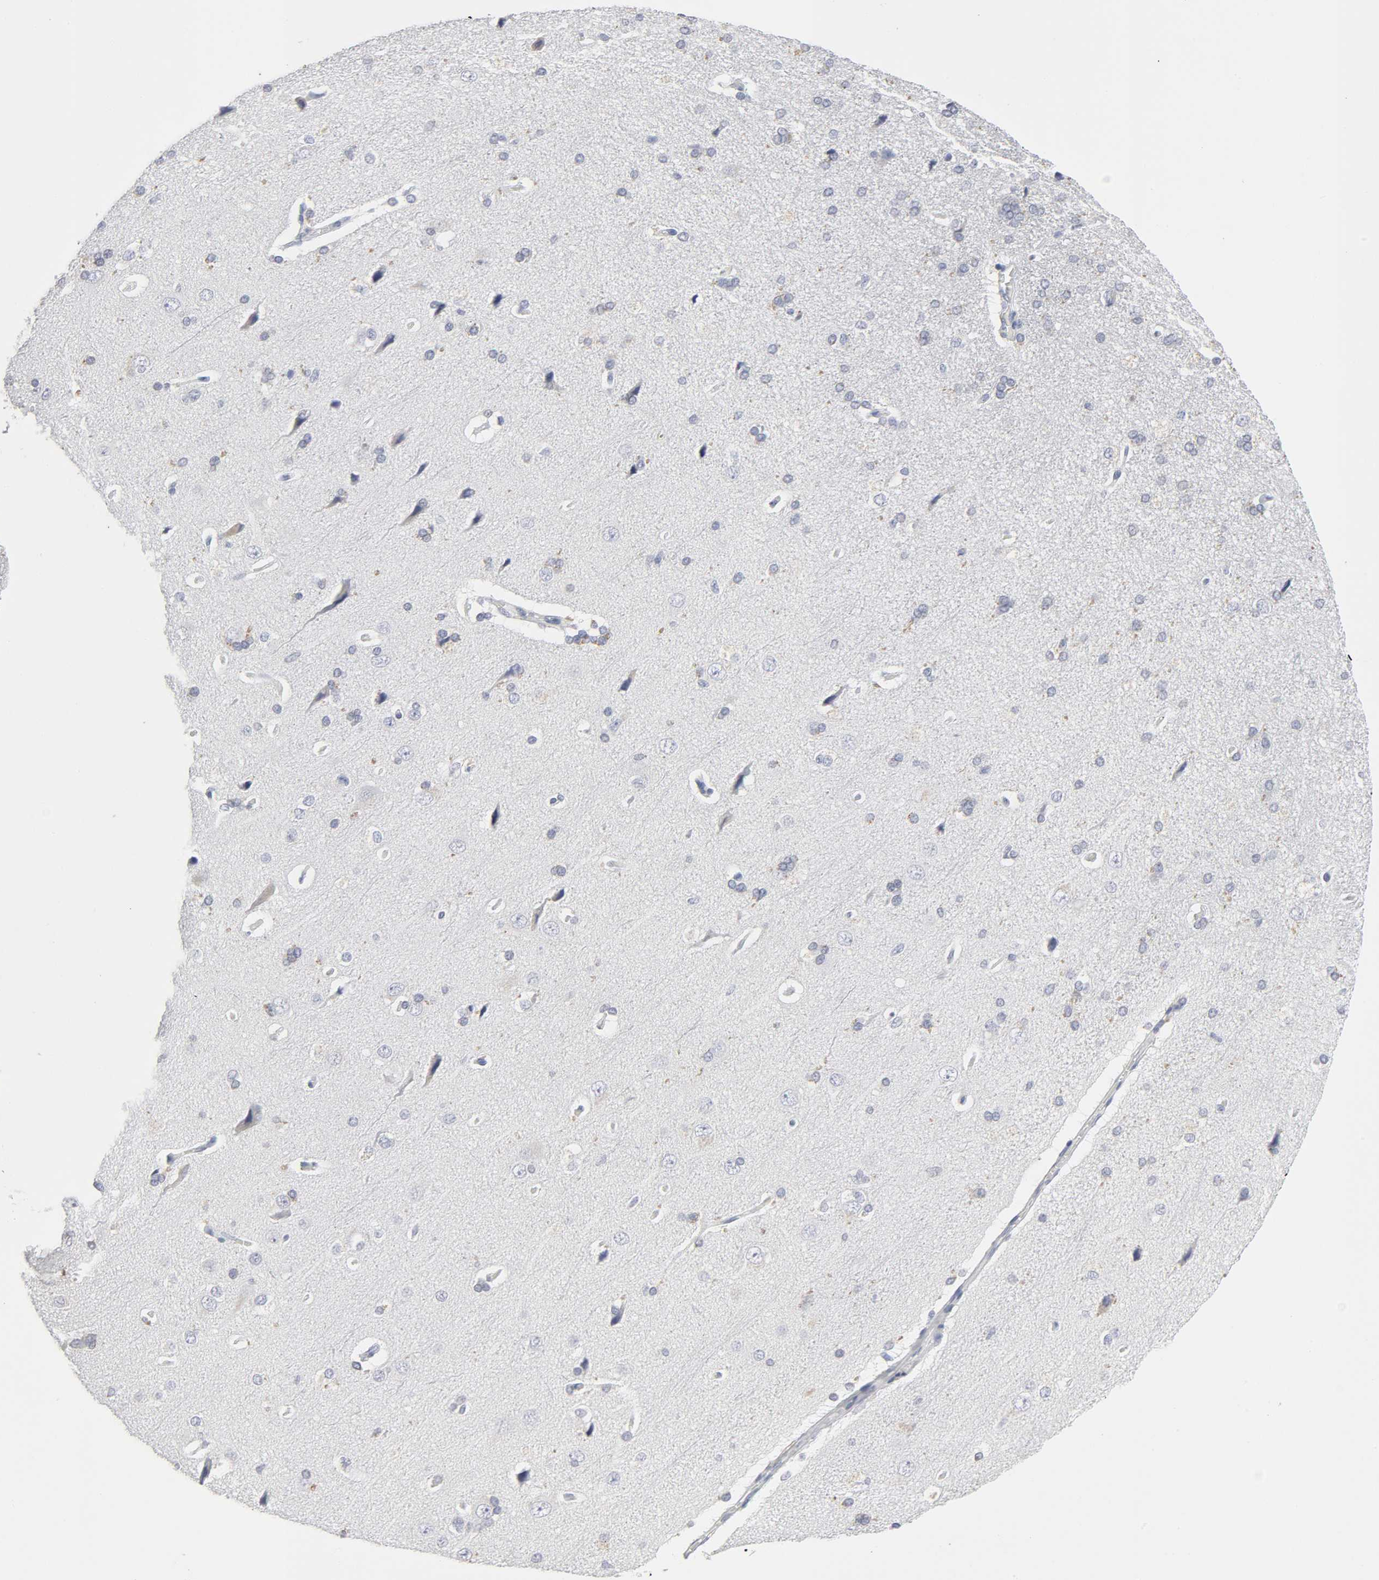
{"staining": {"intensity": "negative", "quantity": "none", "location": "none"}, "tissue": "cerebral cortex", "cell_type": "Endothelial cells", "image_type": "normal", "snomed": [{"axis": "morphology", "description": "Normal tissue, NOS"}, {"axis": "topography", "description": "Cerebral cortex"}], "caption": "This is an immunohistochemistry (IHC) micrograph of normal cerebral cortex. There is no positivity in endothelial cells.", "gene": "SLCO1B3", "patient": {"sex": "male", "age": 62}}